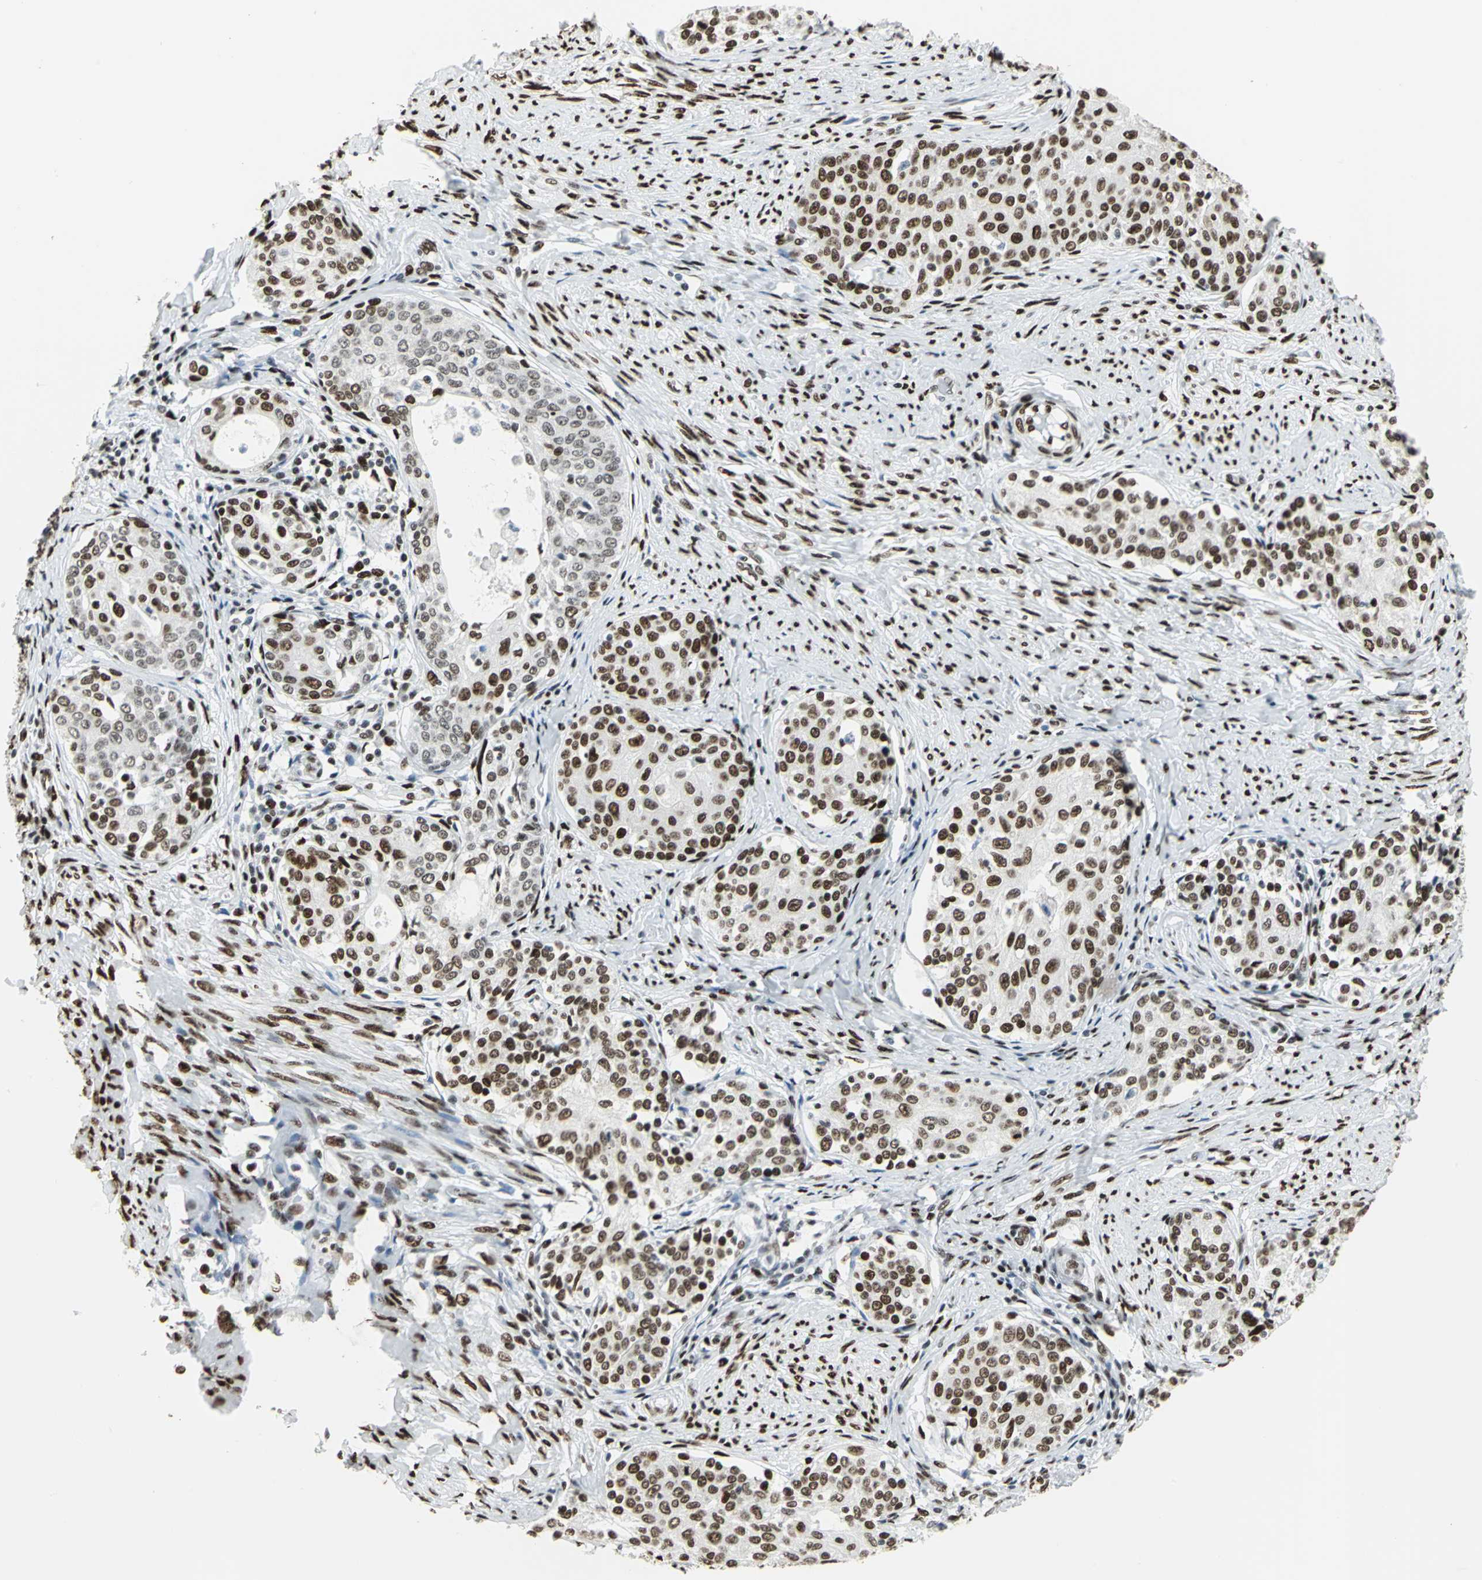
{"staining": {"intensity": "strong", "quantity": ">75%", "location": "nuclear"}, "tissue": "cervical cancer", "cell_type": "Tumor cells", "image_type": "cancer", "snomed": [{"axis": "morphology", "description": "Squamous cell carcinoma, NOS"}, {"axis": "morphology", "description": "Adenocarcinoma, NOS"}, {"axis": "topography", "description": "Cervix"}], "caption": "Protein analysis of adenocarcinoma (cervical) tissue displays strong nuclear positivity in approximately >75% of tumor cells.", "gene": "HDAC2", "patient": {"sex": "female", "age": 52}}